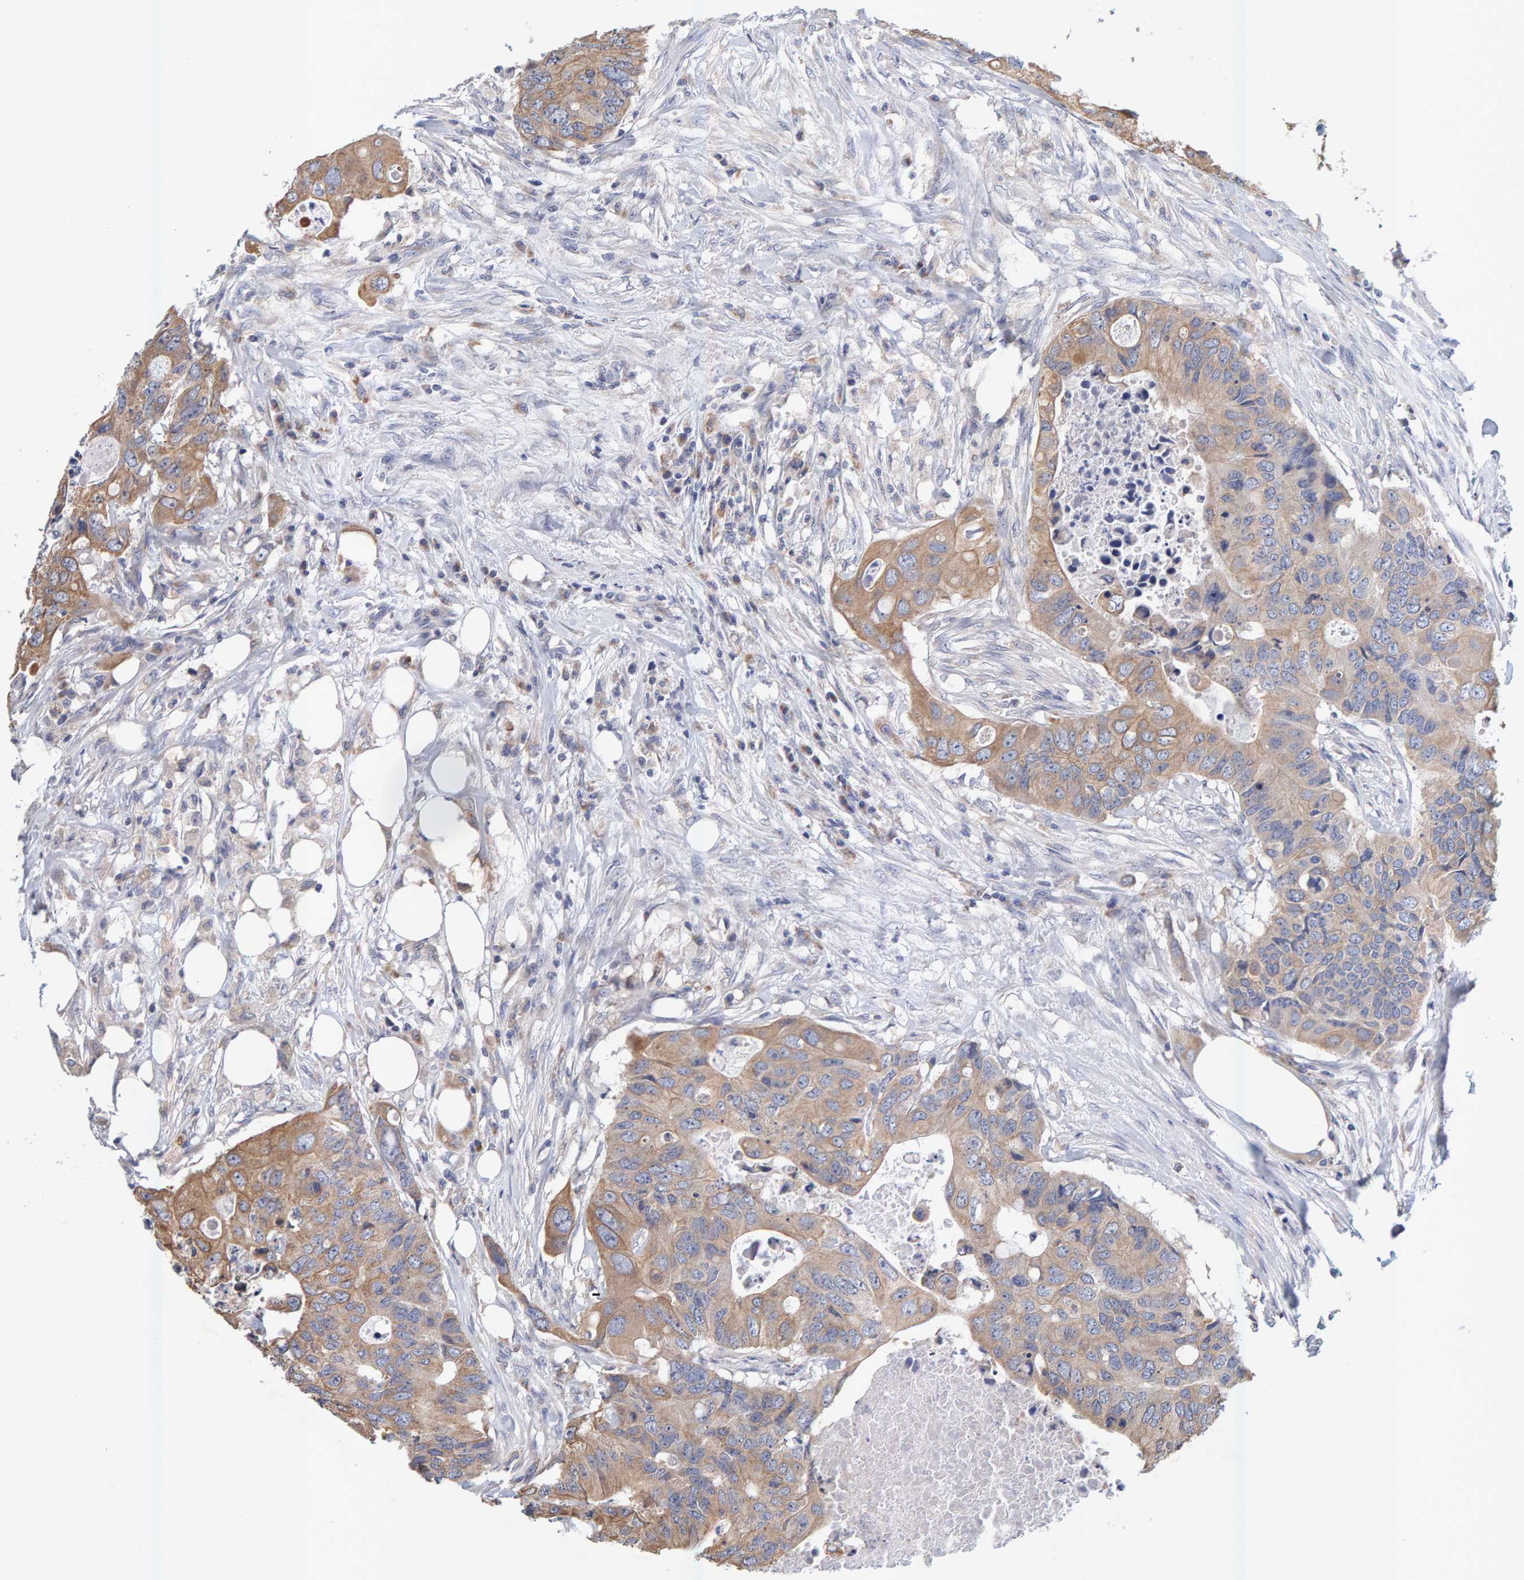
{"staining": {"intensity": "moderate", "quantity": ">75%", "location": "cytoplasmic/membranous"}, "tissue": "colorectal cancer", "cell_type": "Tumor cells", "image_type": "cancer", "snomed": [{"axis": "morphology", "description": "Adenocarcinoma, NOS"}, {"axis": "topography", "description": "Colon"}], "caption": "This micrograph exhibits colorectal cancer (adenocarcinoma) stained with immunohistochemistry (IHC) to label a protein in brown. The cytoplasmic/membranous of tumor cells show moderate positivity for the protein. Nuclei are counter-stained blue.", "gene": "SGPL1", "patient": {"sex": "male", "age": 71}}